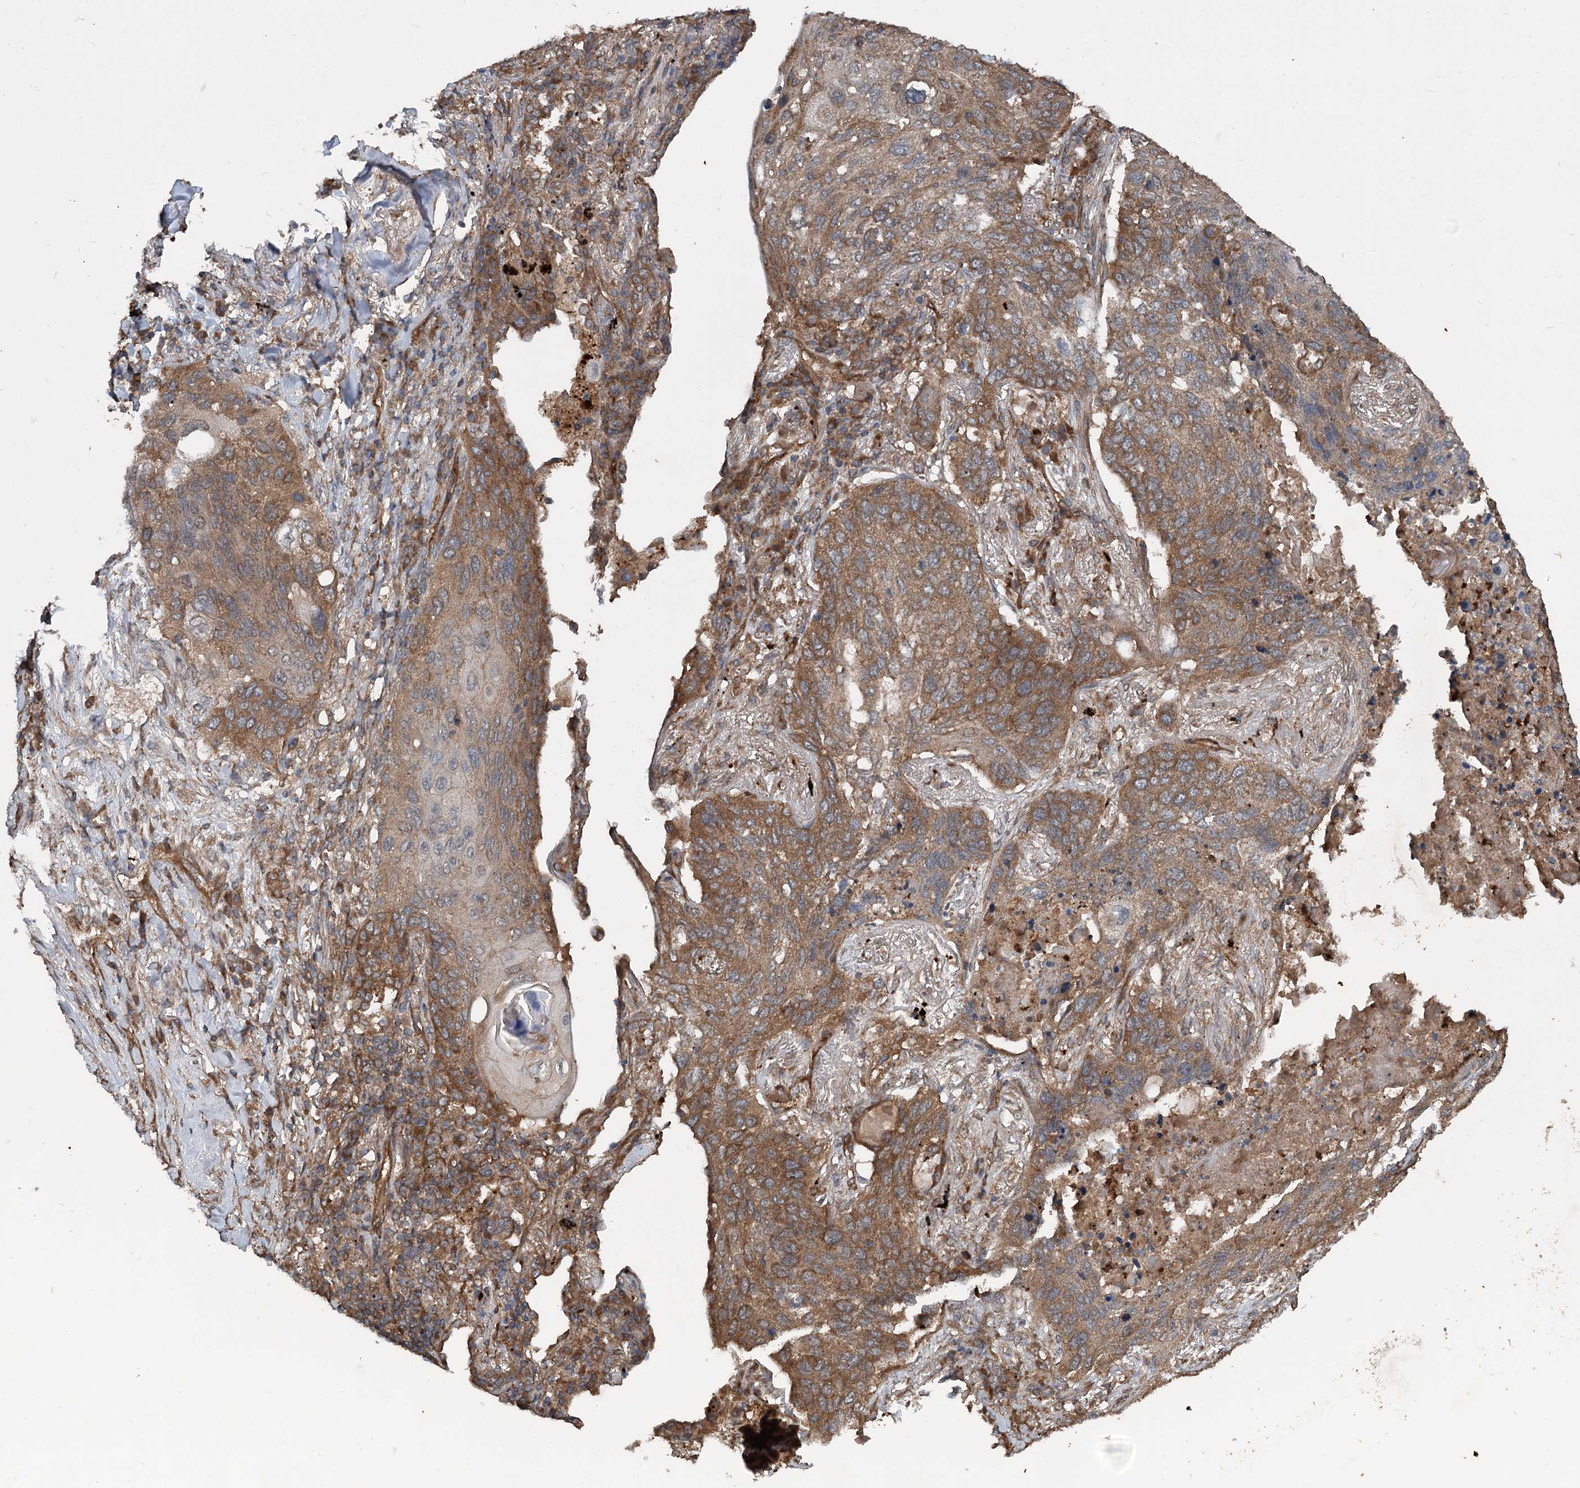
{"staining": {"intensity": "moderate", "quantity": ">75%", "location": "cytoplasmic/membranous"}, "tissue": "lung cancer", "cell_type": "Tumor cells", "image_type": "cancer", "snomed": [{"axis": "morphology", "description": "Squamous cell carcinoma, NOS"}, {"axis": "topography", "description": "Lung"}], "caption": "A high-resolution image shows immunohistochemistry staining of lung cancer, which demonstrates moderate cytoplasmic/membranous staining in about >75% of tumor cells.", "gene": "RNF214", "patient": {"sex": "female", "age": 63}}